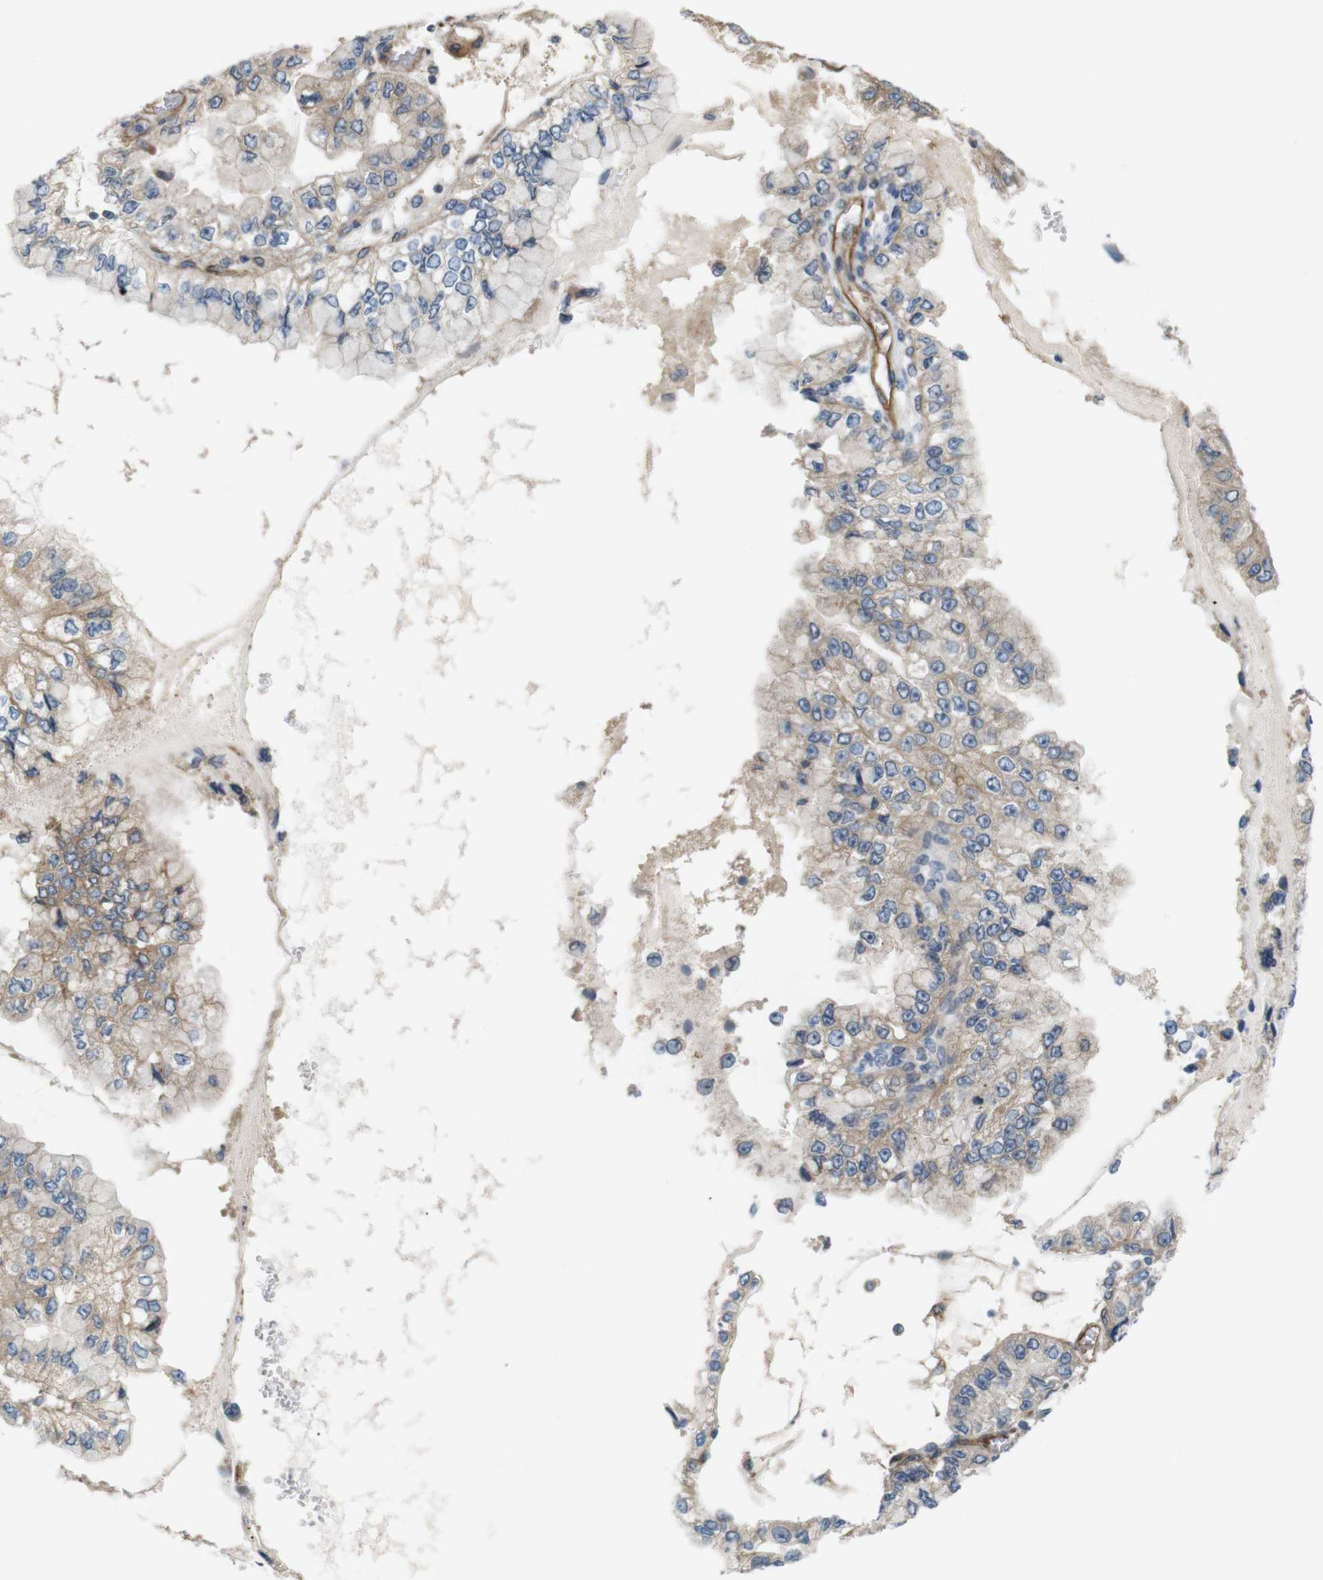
{"staining": {"intensity": "weak", "quantity": ">75%", "location": "cytoplasmic/membranous"}, "tissue": "liver cancer", "cell_type": "Tumor cells", "image_type": "cancer", "snomed": [{"axis": "morphology", "description": "Cholangiocarcinoma"}, {"axis": "topography", "description": "Liver"}], "caption": "Tumor cells show low levels of weak cytoplasmic/membranous positivity in about >75% of cells in liver cholangiocarcinoma.", "gene": "BVES", "patient": {"sex": "female", "age": 79}}